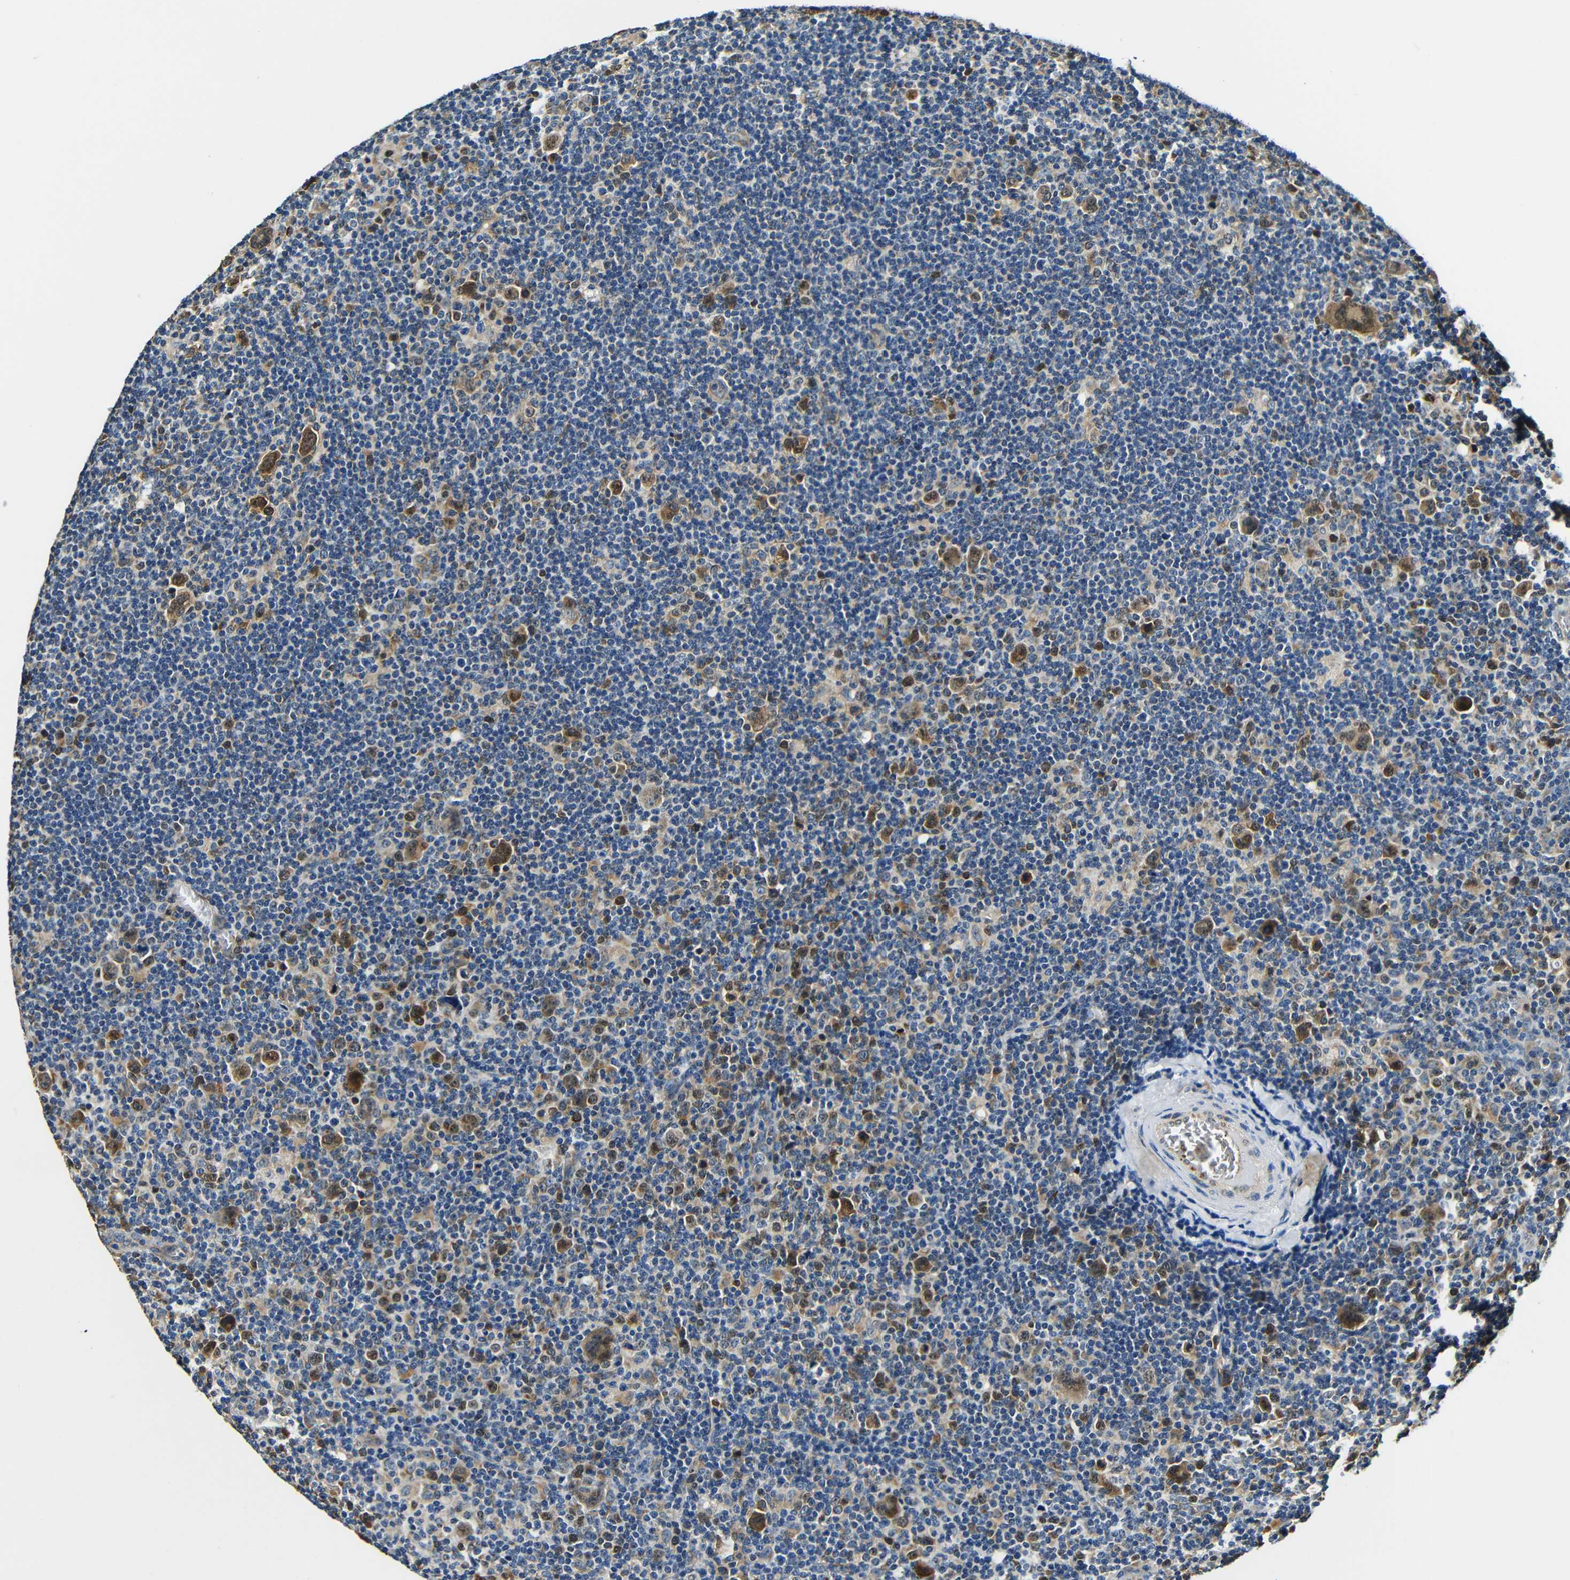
{"staining": {"intensity": "moderate", "quantity": ">75%", "location": "cytoplasmic/membranous,nuclear"}, "tissue": "lymphoma", "cell_type": "Tumor cells", "image_type": "cancer", "snomed": [{"axis": "morphology", "description": "Hodgkin's disease, NOS"}, {"axis": "topography", "description": "Lymph node"}], "caption": "An image showing moderate cytoplasmic/membranous and nuclear positivity in about >75% of tumor cells in Hodgkin's disease, as visualized by brown immunohistochemical staining.", "gene": "VAPB", "patient": {"sex": "female", "age": 57}}